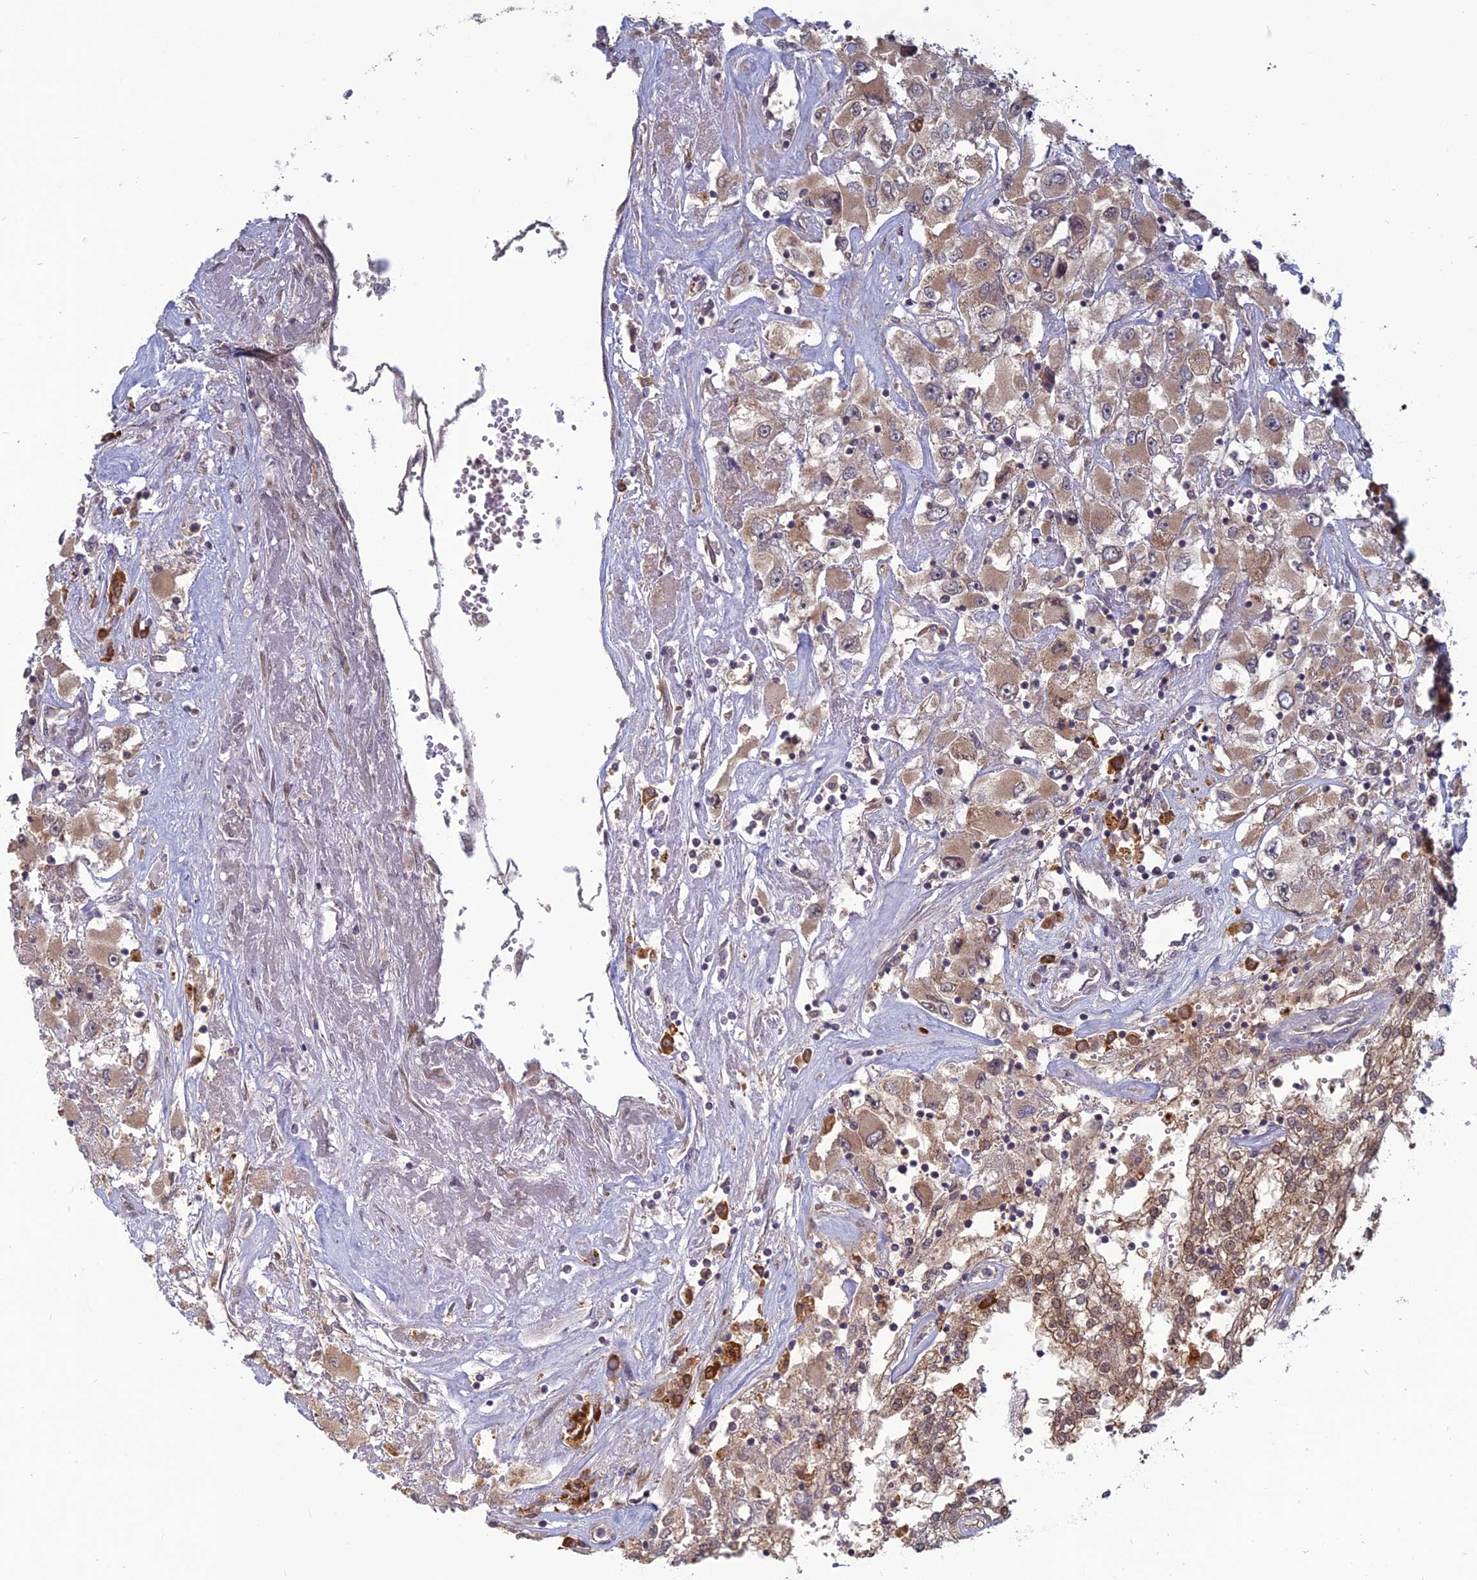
{"staining": {"intensity": "weak", "quantity": ">75%", "location": "cytoplasmic/membranous"}, "tissue": "renal cancer", "cell_type": "Tumor cells", "image_type": "cancer", "snomed": [{"axis": "morphology", "description": "Adenocarcinoma, NOS"}, {"axis": "topography", "description": "Kidney"}], "caption": "Renal cancer (adenocarcinoma) was stained to show a protein in brown. There is low levels of weak cytoplasmic/membranous positivity in about >75% of tumor cells.", "gene": "TMEM208", "patient": {"sex": "female", "age": 52}}